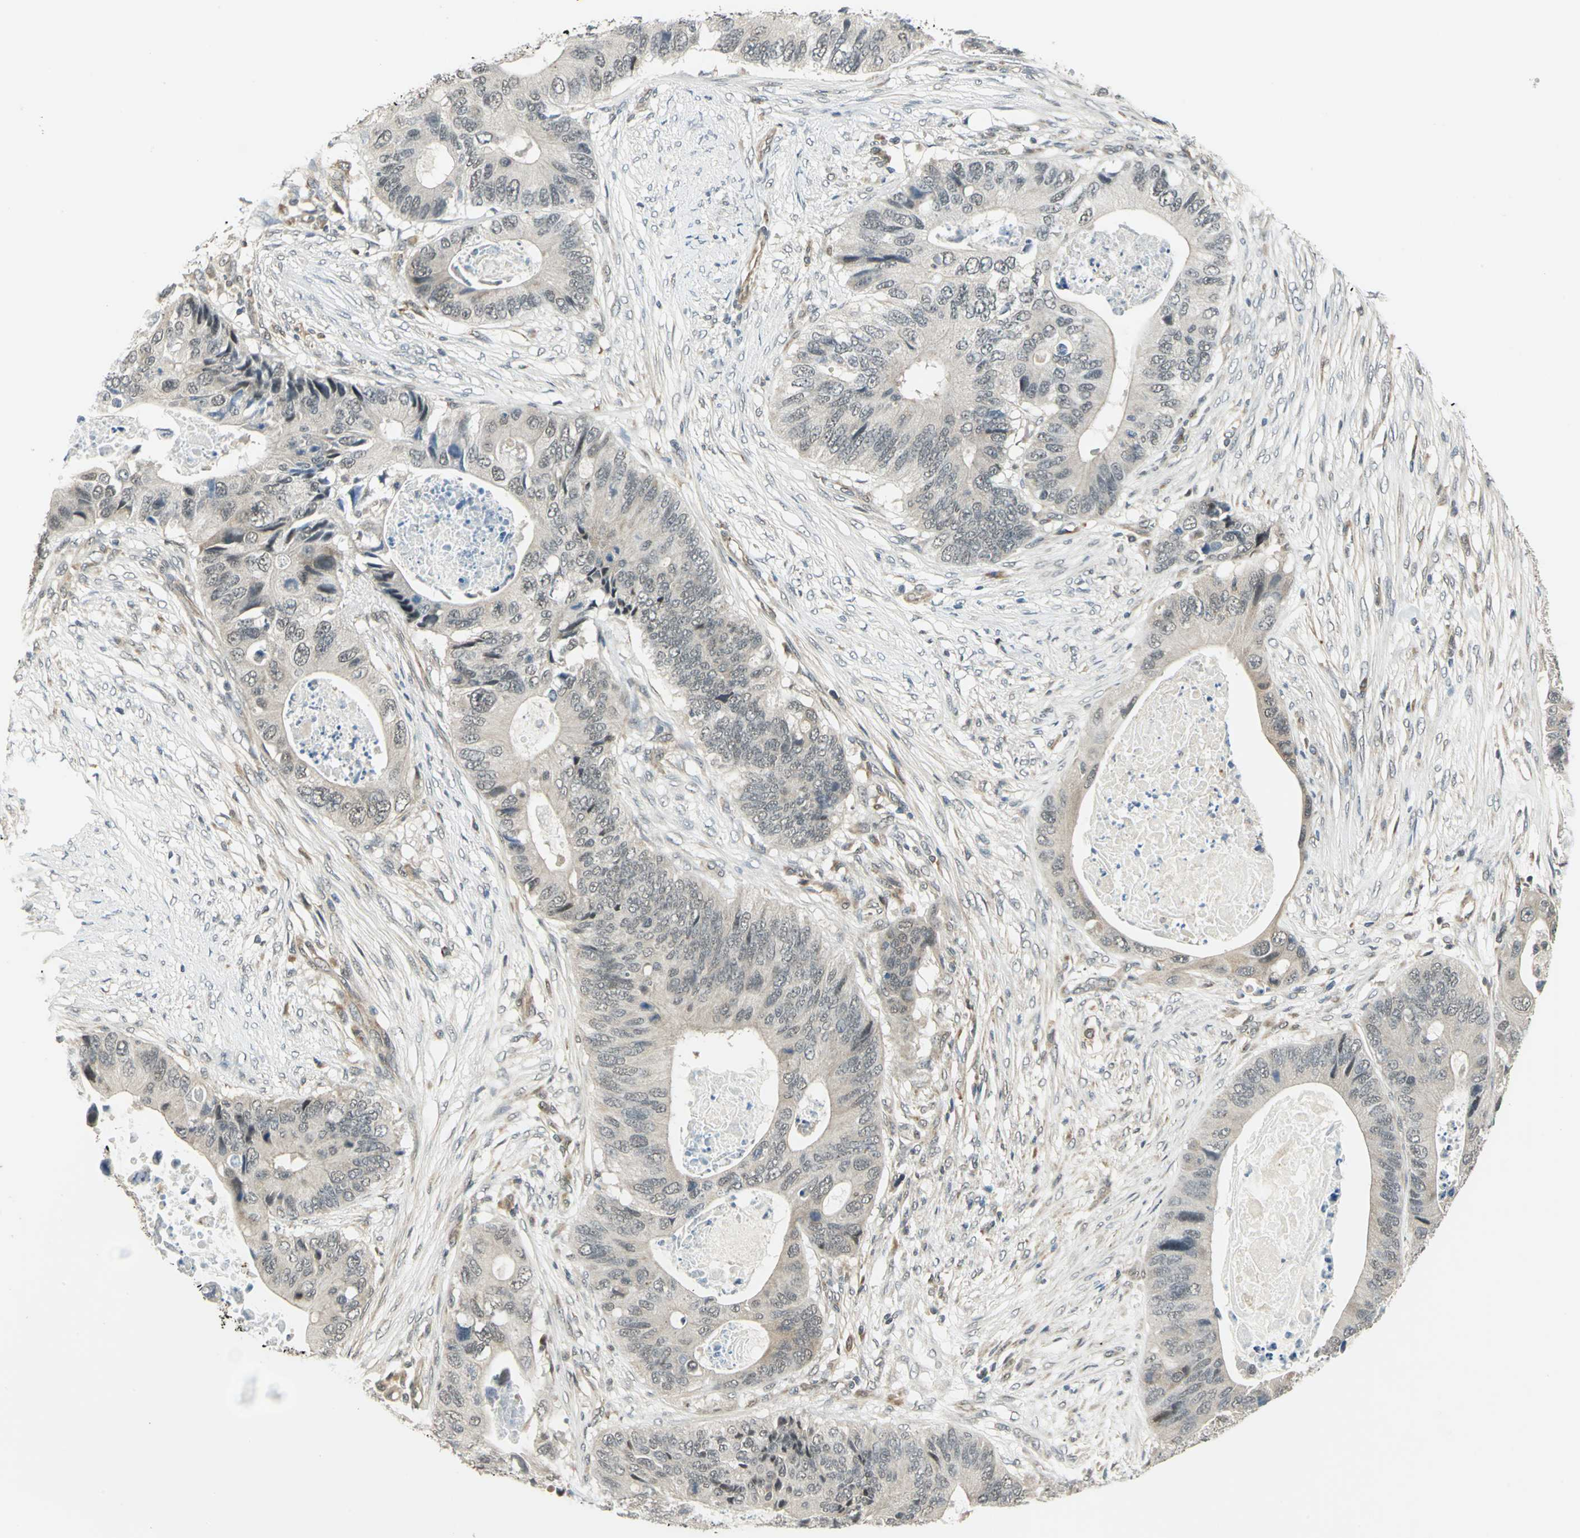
{"staining": {"intensity": "weak", "quantity": "<25%", "location": "cytoplasmic/membranous"}, "tissue": "colorectal cancer", "cell_type": "Tumor cells", "image_type": "cancer", "snomed": [{"axis": "morphology", "description": "Adenocarcinoma, NOS"}, {"axis": "topography", "description": "Colon"}], "caption": "High power microscopy photomicrograph of an IHC photomicrograph of colorectal adenocarcinoma, revealing no significant positivity in tumor cells.", "gene": "PLAGL2", "patient": {"sex": "male", "age": 71}}